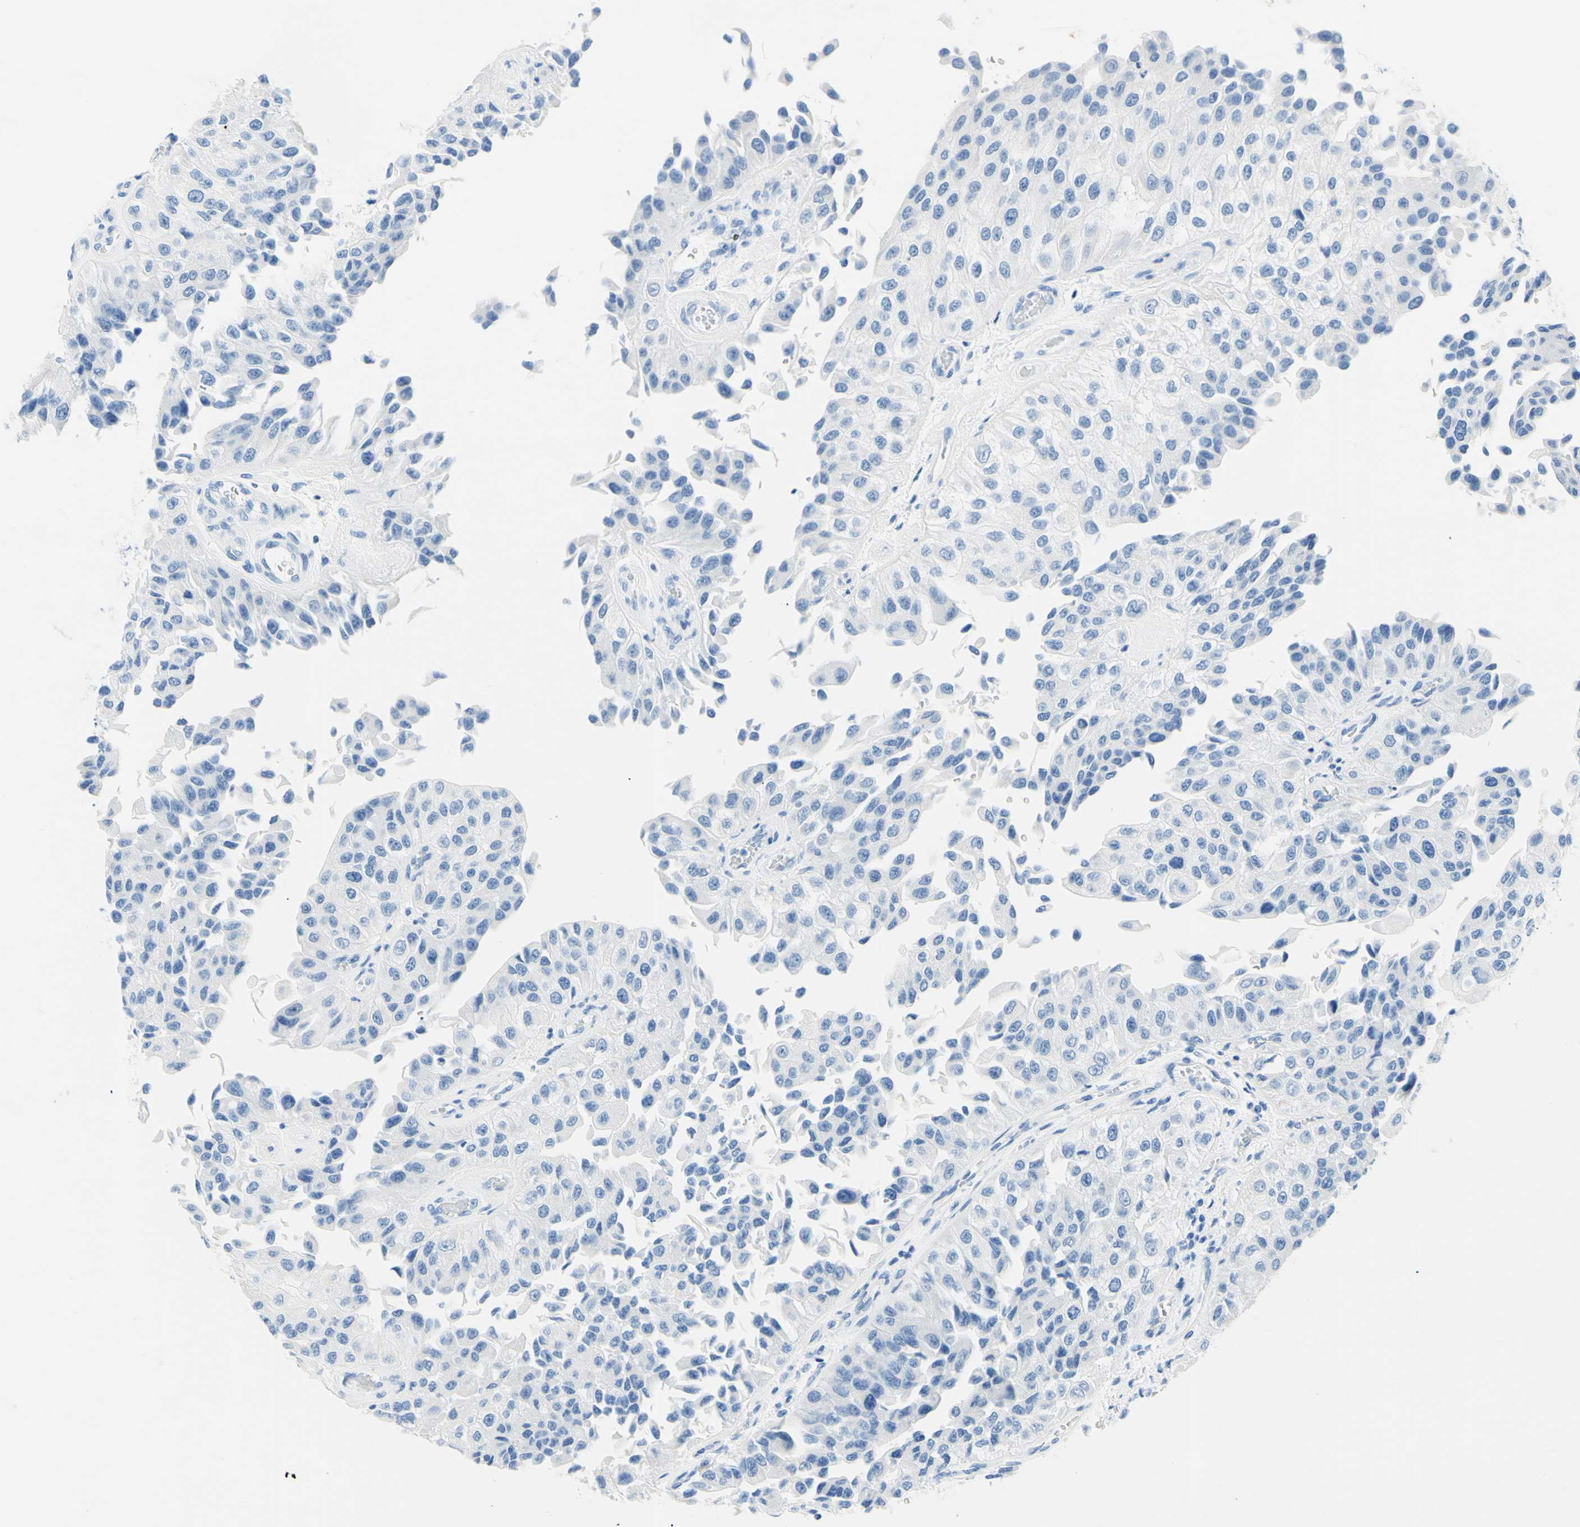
{"staining": {"intensity": "negative", "quantity": "none", "location": "none"}, "tissue": "urothelial cancer", "cell_type": "Tumor cells", "image_type": "cancer", "snomed": [{"axis": "morphology", "description": "Urothelial carcinoma, High grade"}, {"axis": "topography", "description": "Kidney"}, {"axis": "topography", "description": "Urinary bladder"}], "caption": "Immunohistochemistry (IHC) of urothelial carcinoma (high-grade) exhibits no expression in tumor cells.", "gene": "MYH2", "patient": {"sex": "male", "age": 77}}